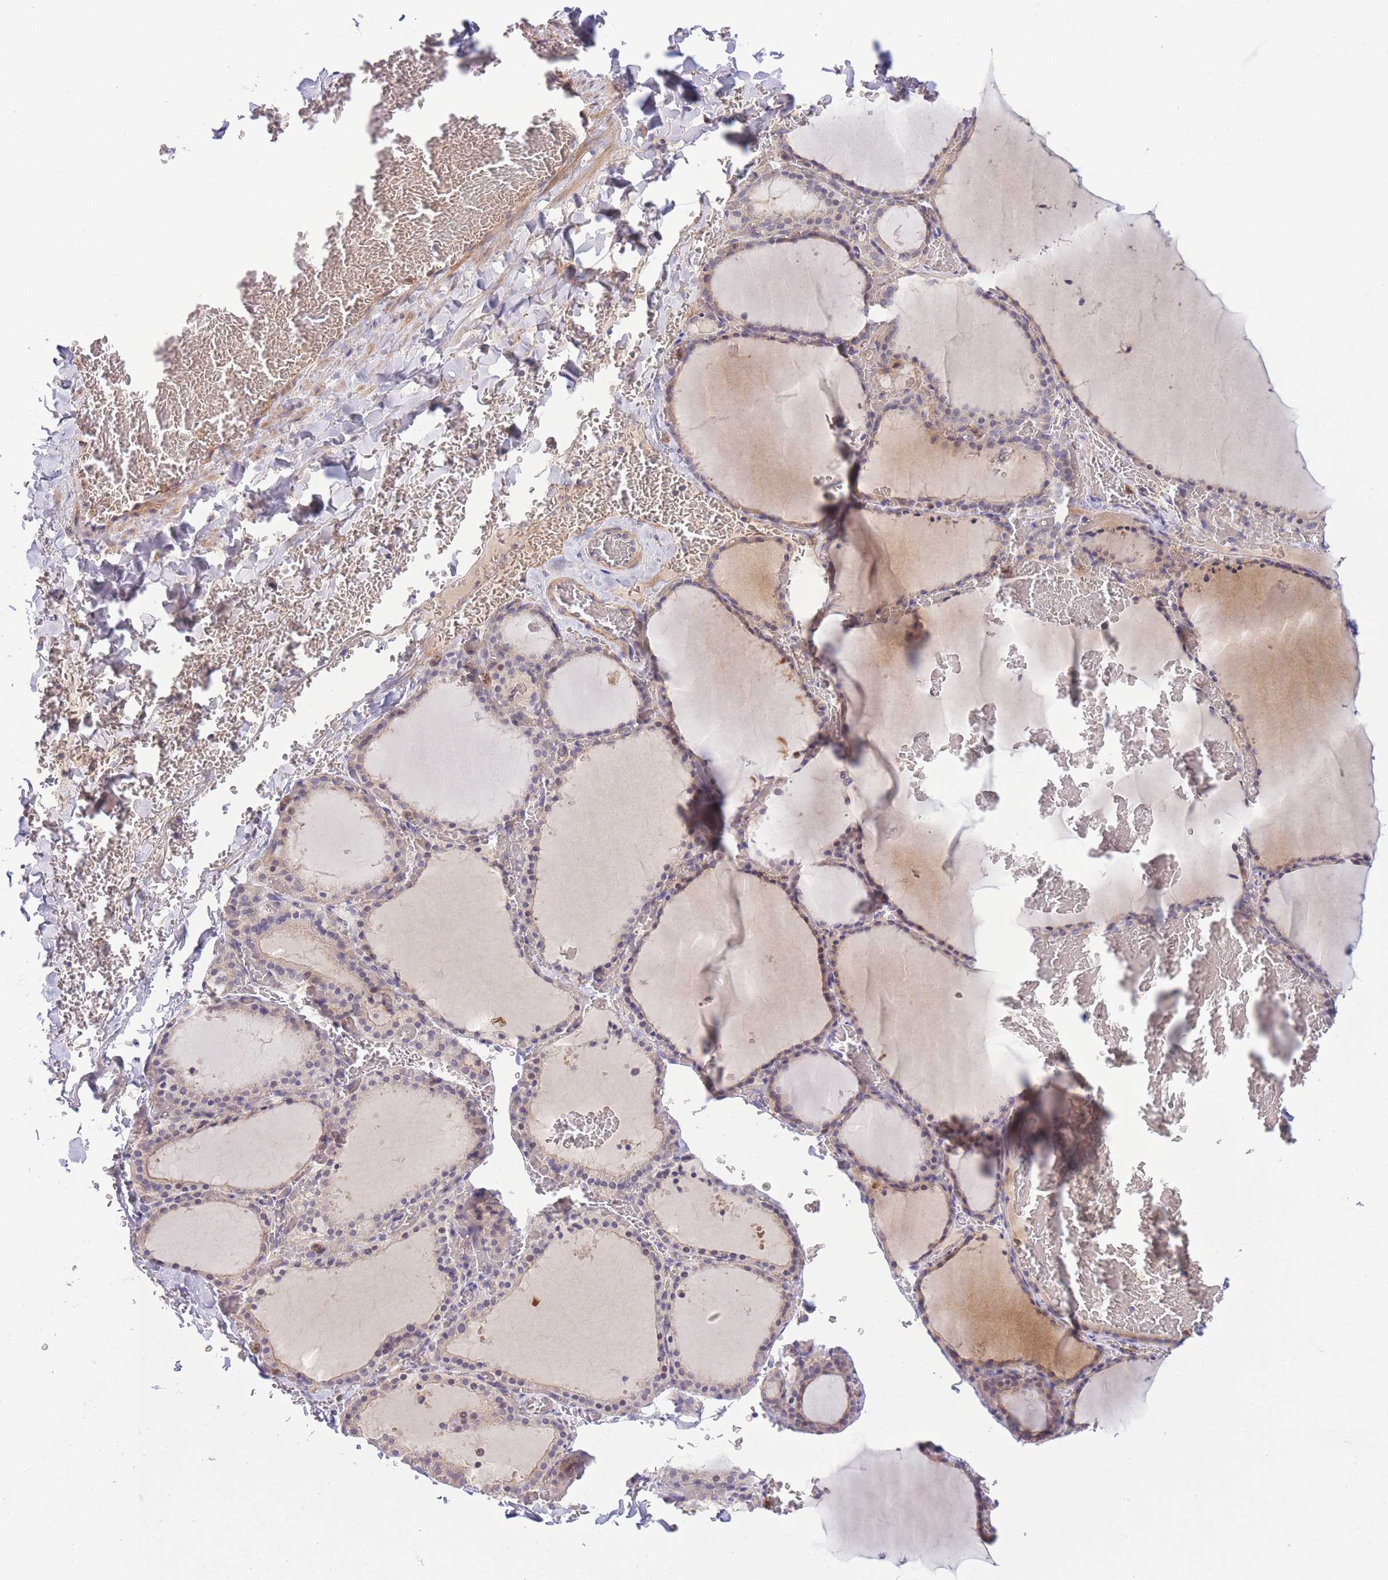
{"staining": {"intensity": "moderate", "quantity": "25%-75%", "location": "cytoplasmic/membranous"}, "tissue": "thyroid gland", "cell_type": "Glandular cells", "image_type": "normal", "snomed": [{"axis": "morphology", "description": "Normal tissue, NOS"}, {"axis": "topography", "description": "Thyroid gland"}], "caption": "Brown immunohistochemical staining in unremarkable thyroid gland displays moderate cytoplasmic/membranous positivity in approximately 25%-75% of glandular cells. The protein is shown in brown color, while the nuclei are stained blue.", "gene": "ZNF304", "patient": {"sex": "female", "age": 39}}